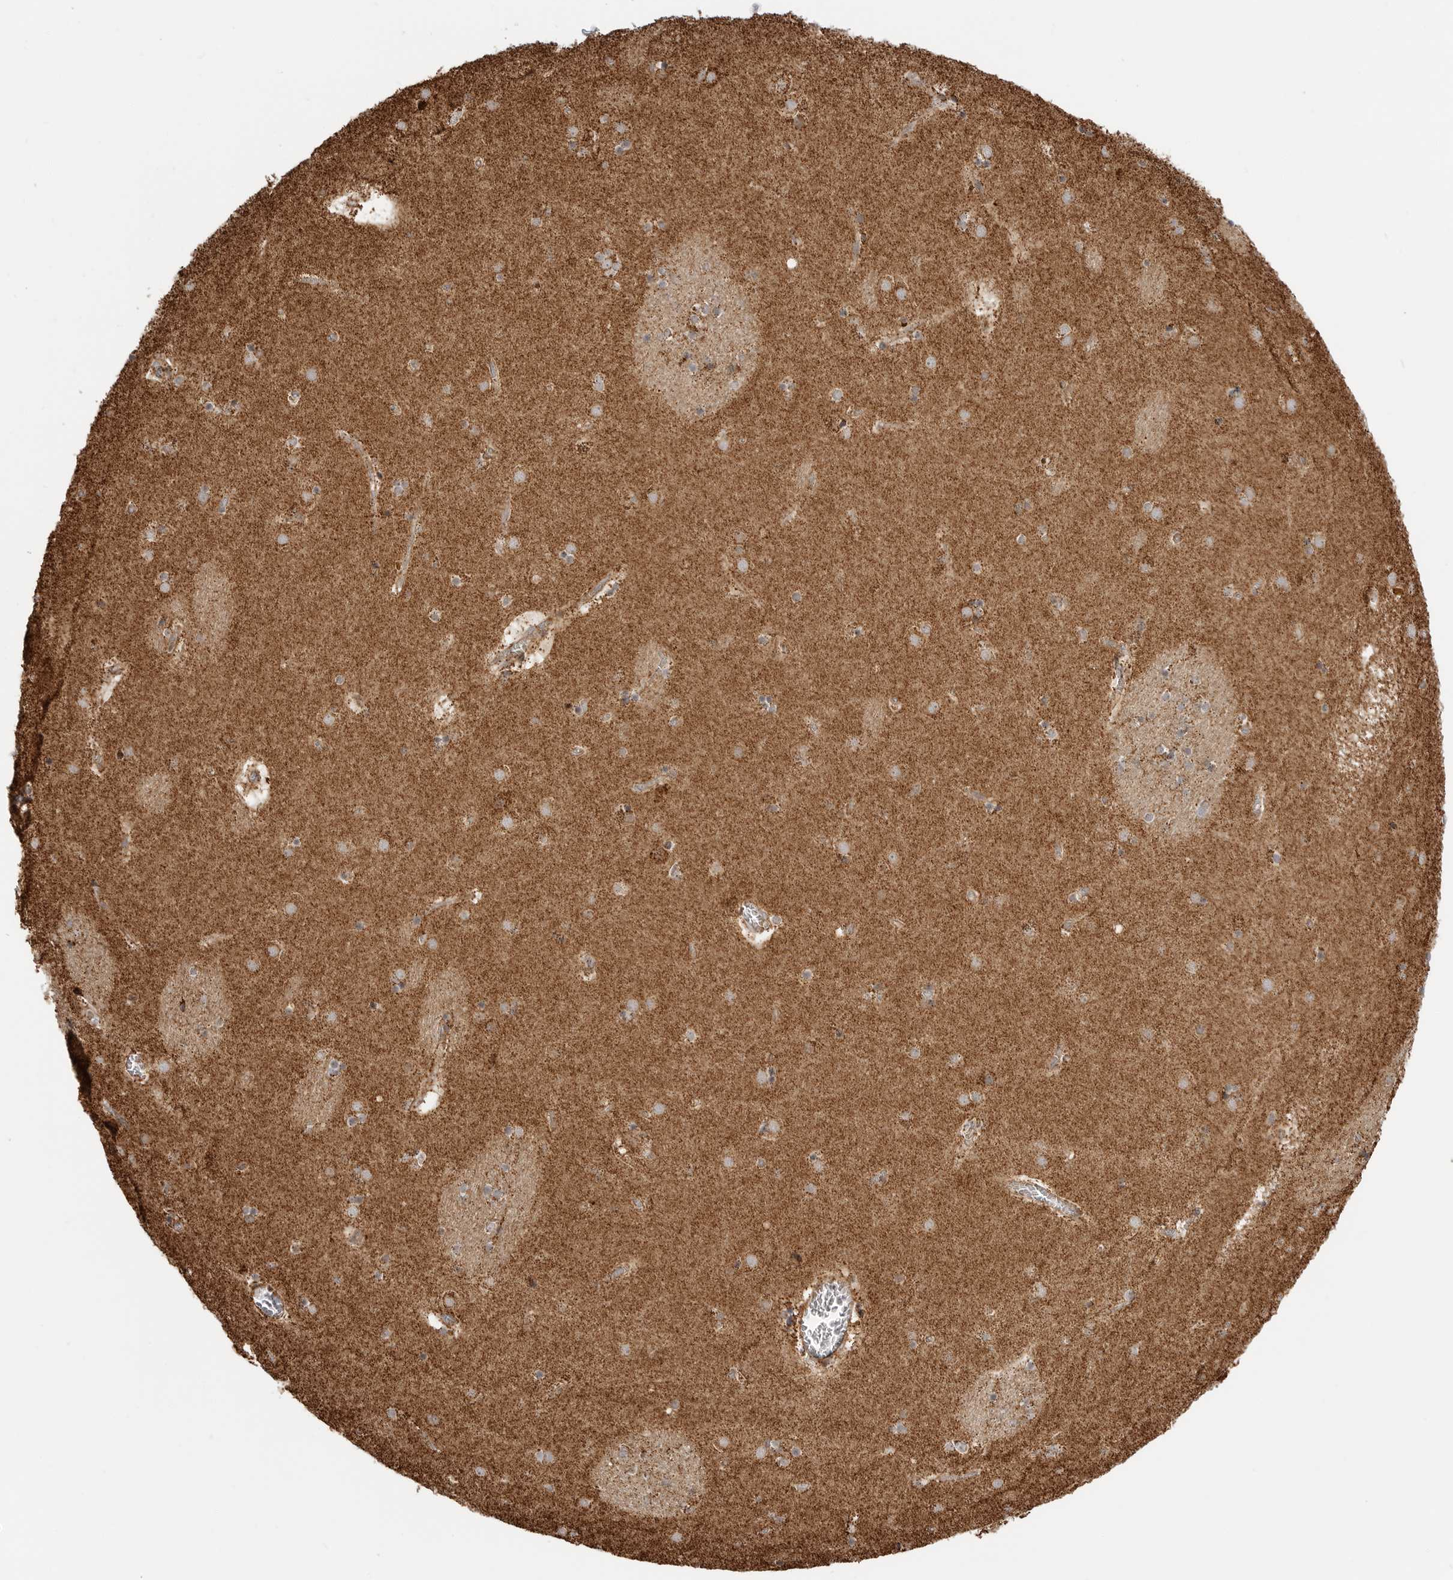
{"staining": {"intensity": "moderate", "quantity": ">75%", "location": "cytoplasmic/membranous"}, "tissue": "caudate", "cell_type": "Glial cells", "image_type": "normal", "snomed": [{"axis": "morphology", "description": "Normal tissue, NOS"}, {"axis": "topography", "description": "Lateral ventricle wall"}], "caption": "Benign caudate reveals moderate cytoplasmic/membranous positivity in about >75% of glial cells, visualized by immunohistochemistry.", "gene": "BMP2K", "patient": {"sex": "male", "age": 70}}